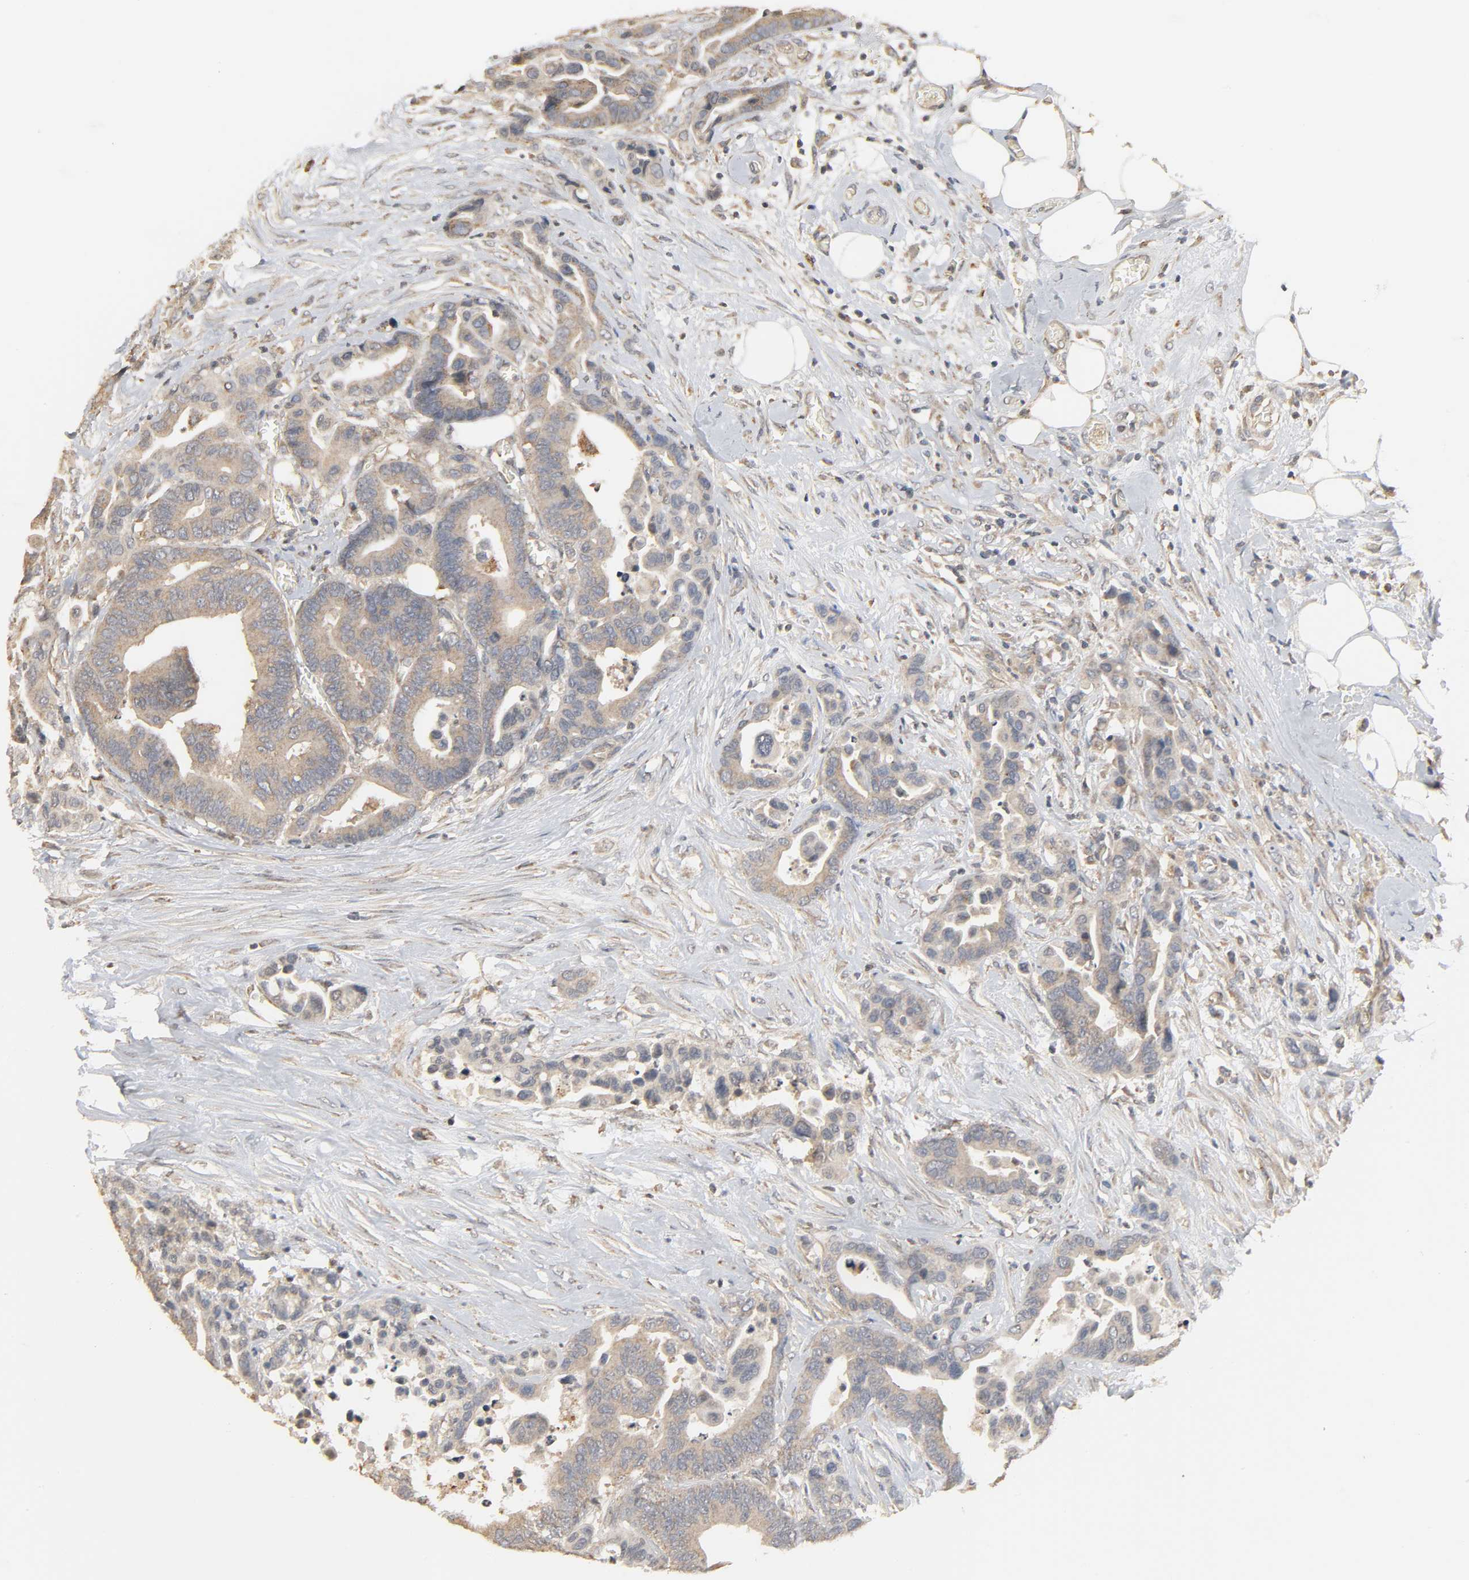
{"staining": {"intensity": "weak", "quantity": ">75%", "location": "cytoplasmic/membranous"}, "tissue": "colorectal cancer", "cell_type": "Tumor cells", "image_type": "cancer", "snomed": [{"axis": "morphology", "description": "Adenocarcinoma, NOS"}, {"axis": "topography", "description": "Colon"}], "caption": "IHC of colorectal adenocarcinoma shows low levels of weak cytoplasmic/membranous expression in about >75% of tumor cells.", "gene": "CLEC4E", "patient": {"sex": "male", "age": 82}}